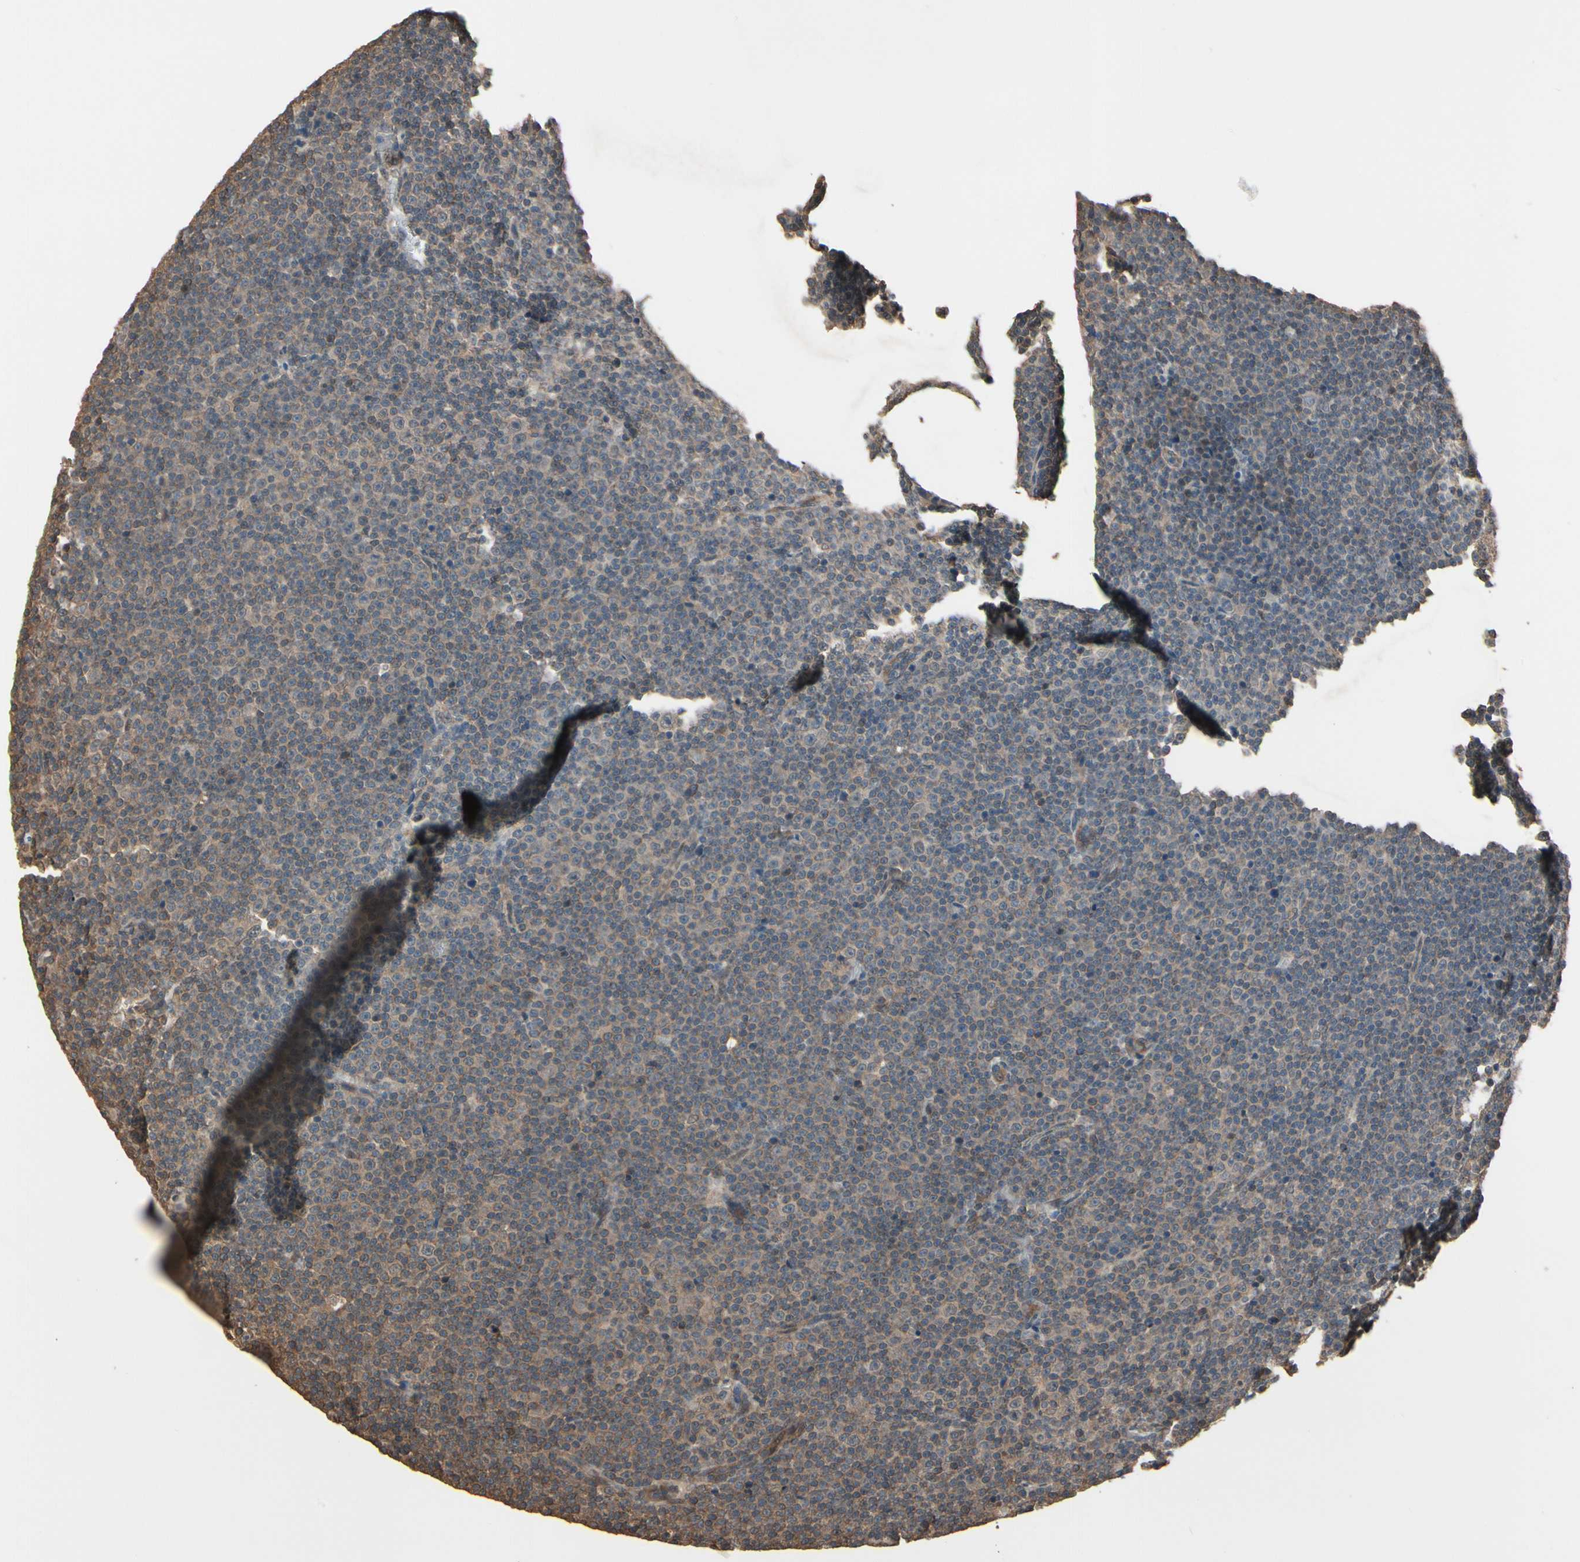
{"staining": {"intensity": "weak", "quantity": ">75%", "location": "cytoplasmic/membranous"}, "tissue": "lymphoma", "cell_type": "Tumor cells", "image_type": "cancer", "snomed": [{"axis": "morphology", "description": "Malignant lymphoma, non-Hodgkin's type, Low grade"}, {"axis": "topography", "description": "Lymph node"}], "caption": "Low-grade malignant lymphoma, non-Hodgkin's type tissue demonstrates weak cytoplasmic/membranous staining in about >75% of tumor cells", "gene": "PNPLA7", "patient": {"sex": "female", "age": 67}}